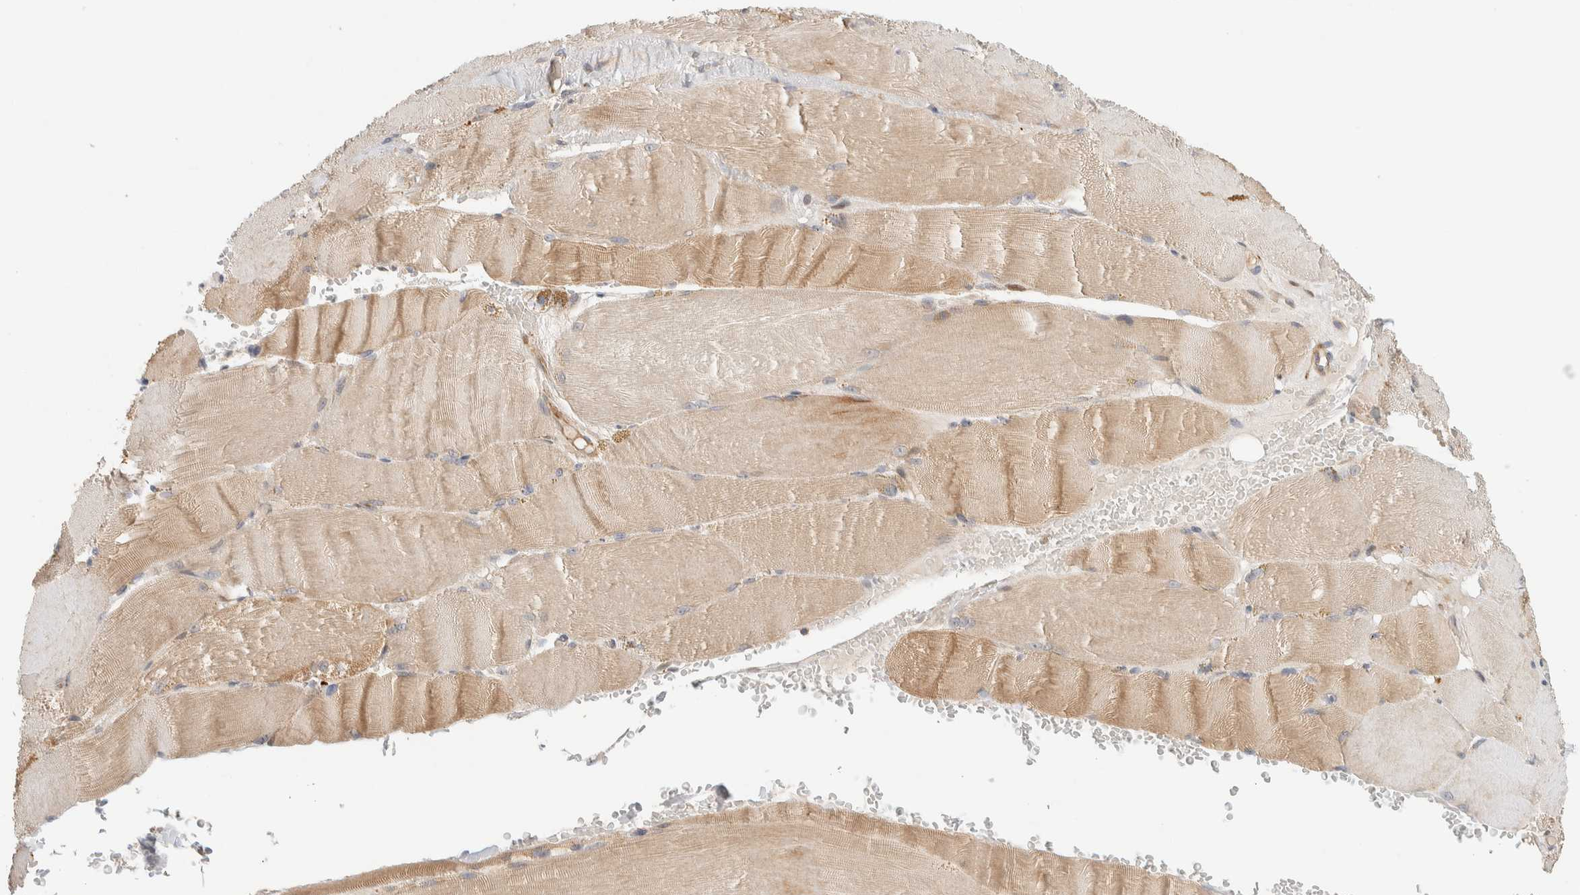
{"staining": {"intensity": "weak", "quantity": ">75%", "location": "cytoplasmic/membranous"}, "tissue": "skeletal muscle", "cell_type": "Myocytes", "image_type": "normal", "snomed": [{"axis": "morphology", "description": "Normal tissue, NOS"}, {"axis": "topography", "description": "Skin"}, {"axis": "topography", "description": "Skeletal muscle"}], "caption": "Skeletal muscle stained with immunohistochemistry demonstrates weak cytoplasmic/membranous staining in approximately >75% of myocytes.", "gene": "KIF9", "patient": {"sex": "male", "age": 83}}